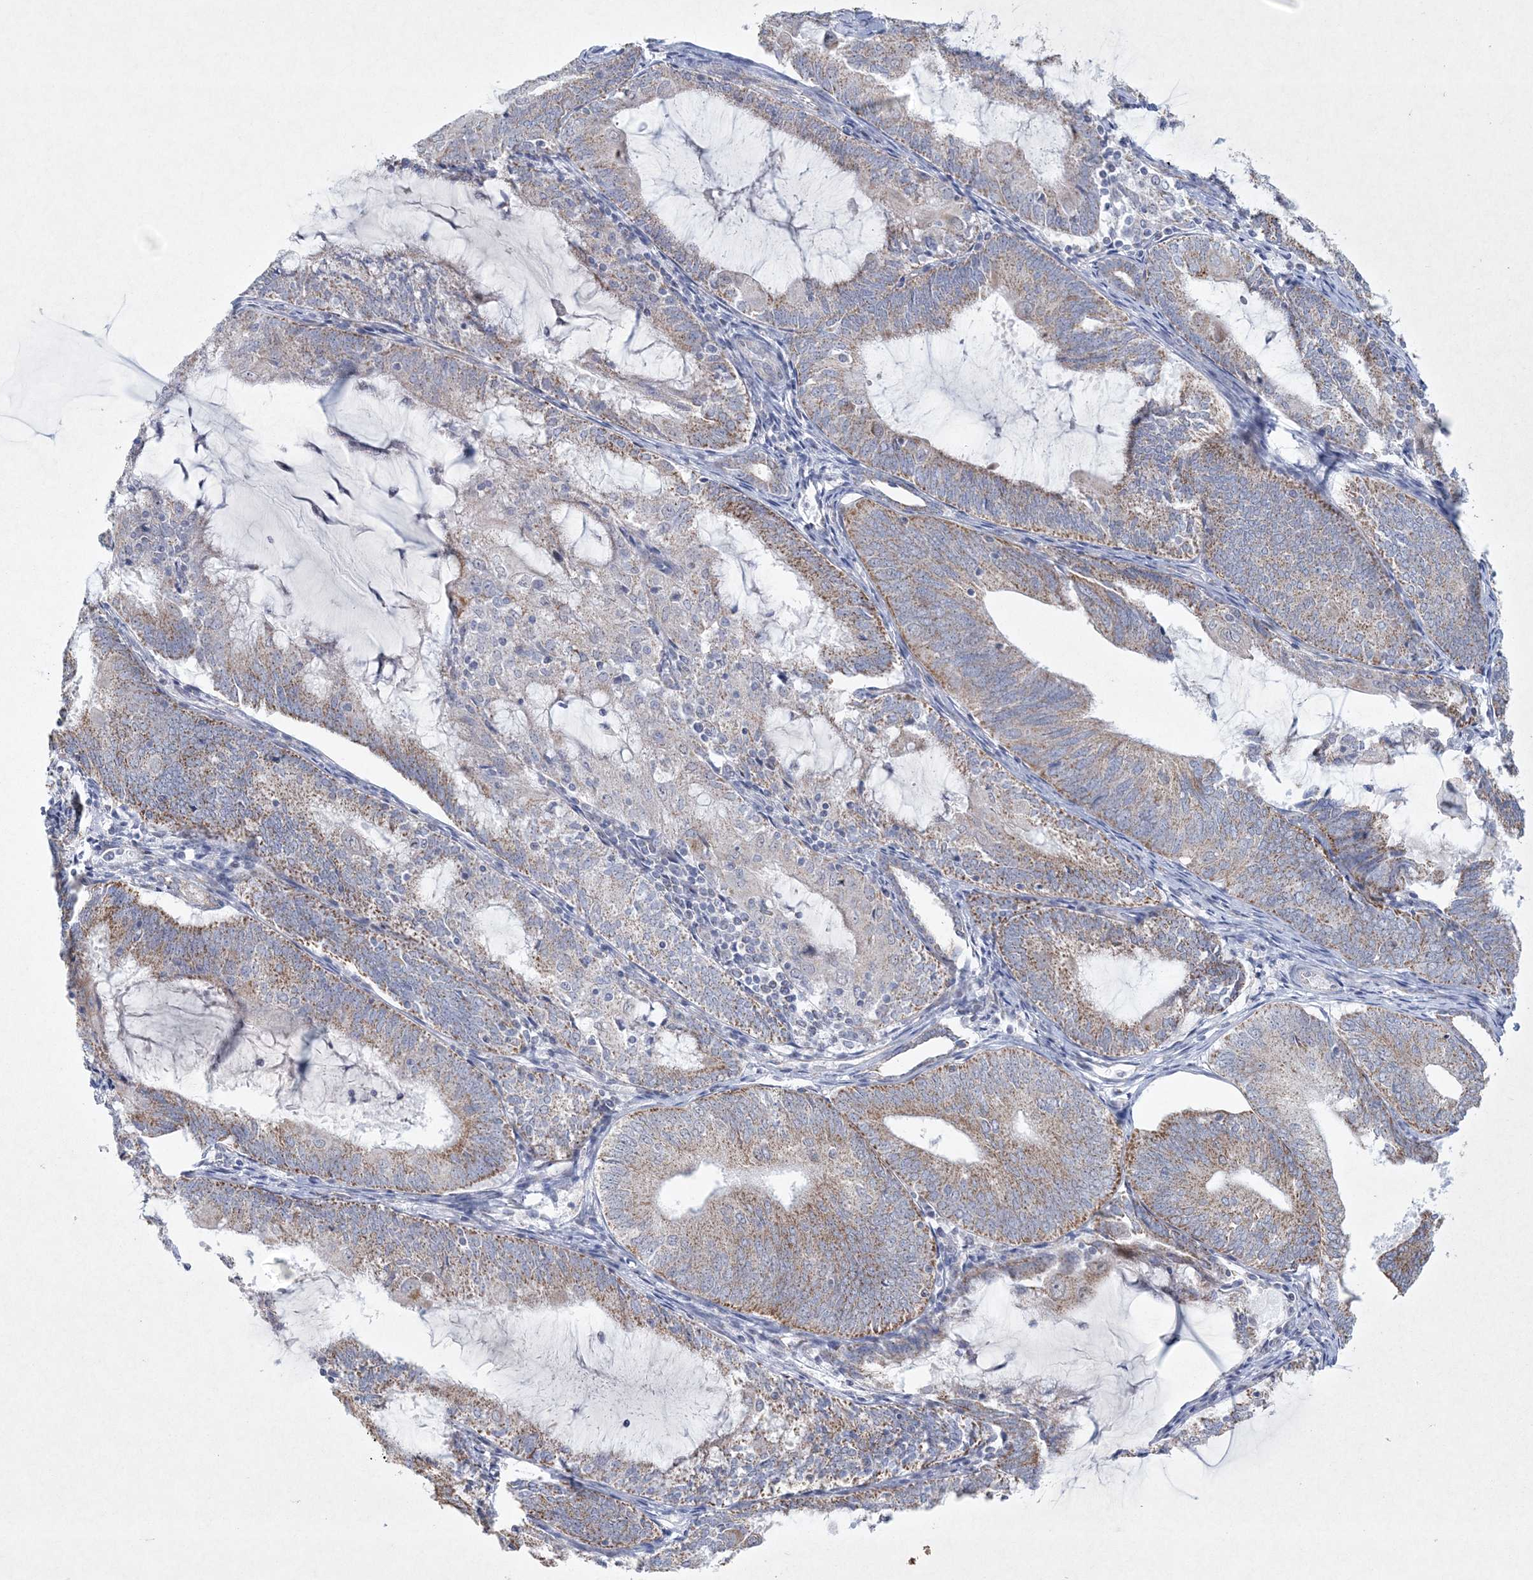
{"staining": {"intensity": "moderate", "quantity": ">75%", "location": "cytoplasmic/membranous"}, "tissue": "endometrial cancer", "cell_type": "Tumor cells", "image_type": "cancer", "snomed": [{"axis": "morphology", "description": "Adenocarcinoma, NOS"}, {"axis": "topography", "description": "Endometrium"}], "caption": "DAB immunohistochemical staining of endometrial adenocarcinoma exhibits moderate cytoplasmic/membranous protein staining in approximately >75% of tumor cells.", "gene": "CES4A", "patient": {"sex": "female", "age": 81}}